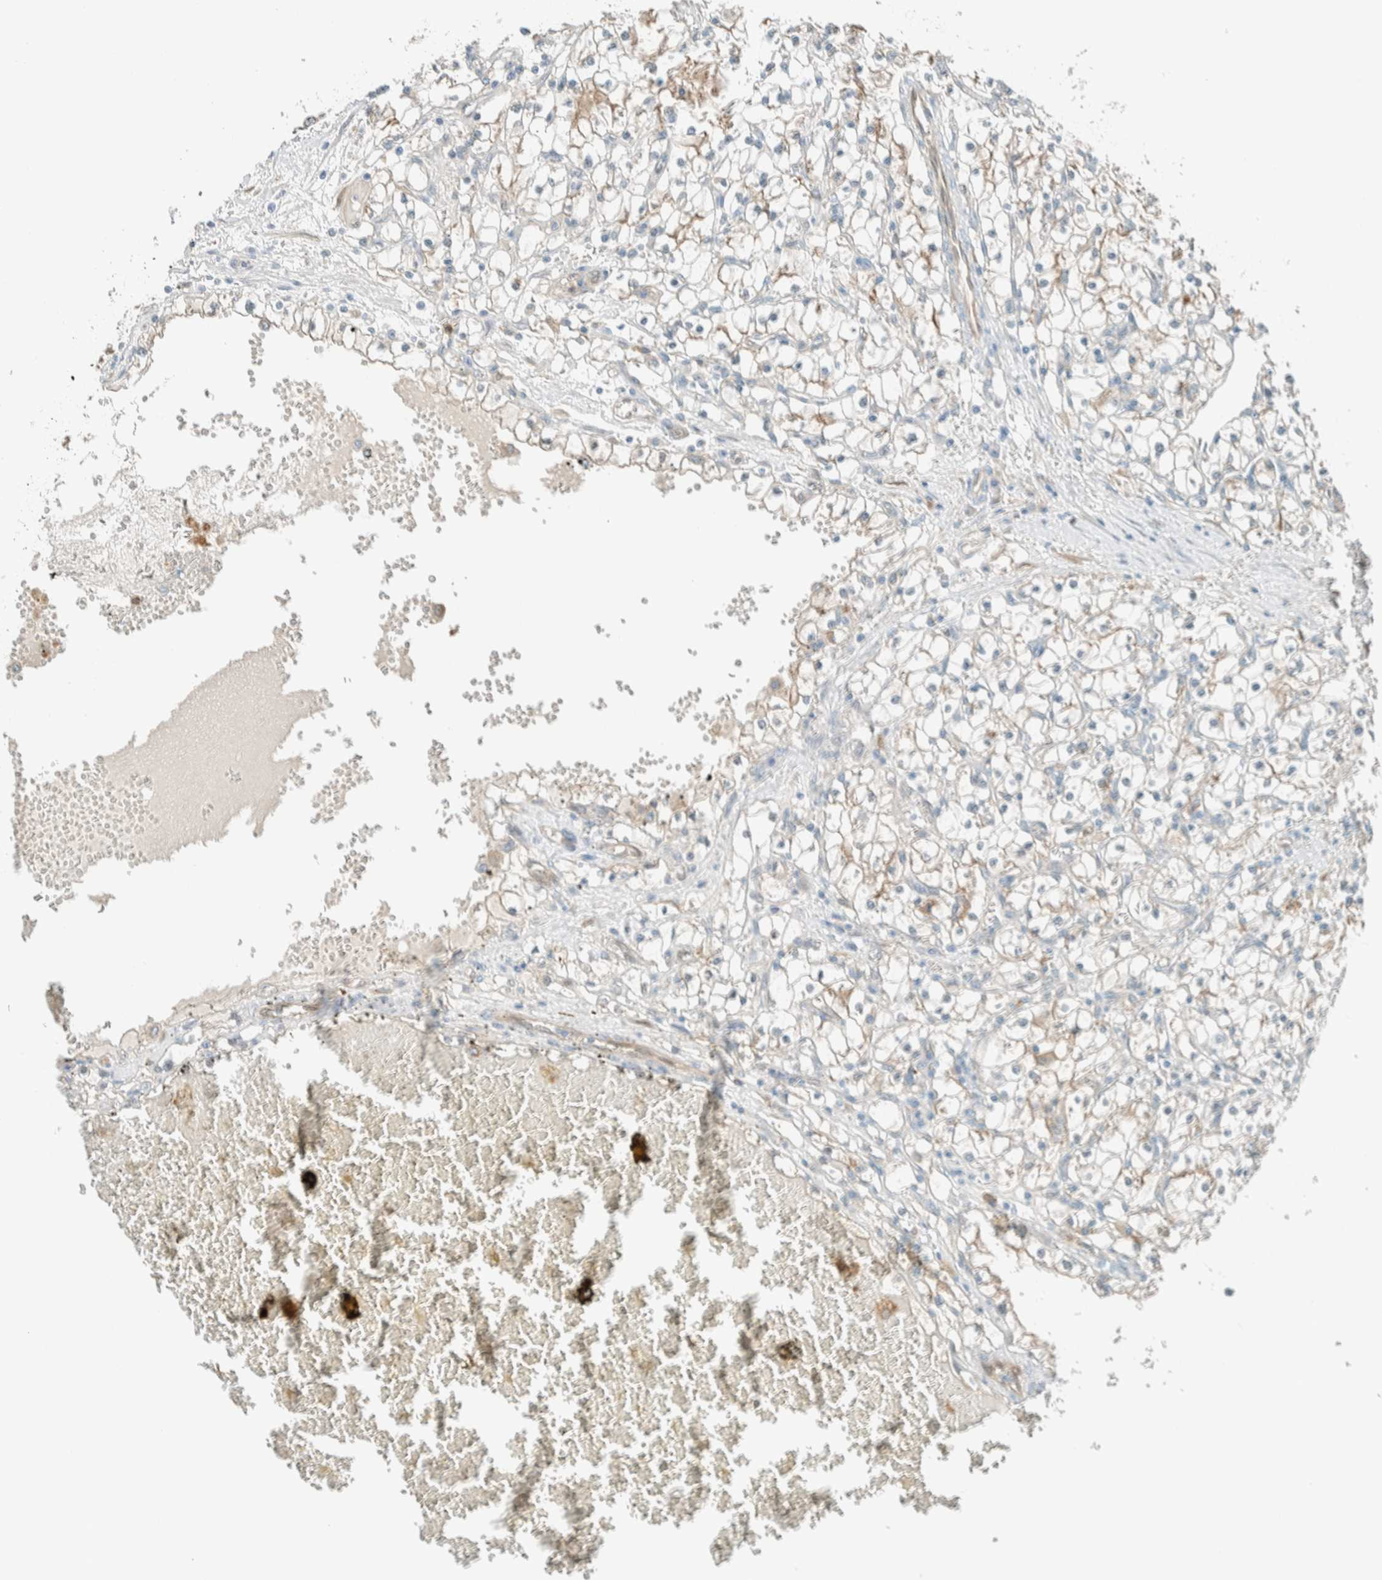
{"staining": {"intensity": "moderate", "quantity": "<25%", "location": "cytoplasmic/membranous"}, "tissue": "renal cancer", "cell_type": "Tumor cells", "image_type": "cancer", "snomed": [{"axis": "morphology", "description": "Adenocarcinoma, NOS"}, {"axis": "topography", "description": "Kidney"}], "caption": "A photomicrograph of human renal adenocarcinoma stained for a protein displays moderate cytoplasmic/membranous brown staining in tumor cells. (DAB (3,3'-diaminobenzidine) IHC, brown staining for protein, blue staining for nuclei).", "gene": "NXN", "patient": {"sex": "male", "age": 56}}